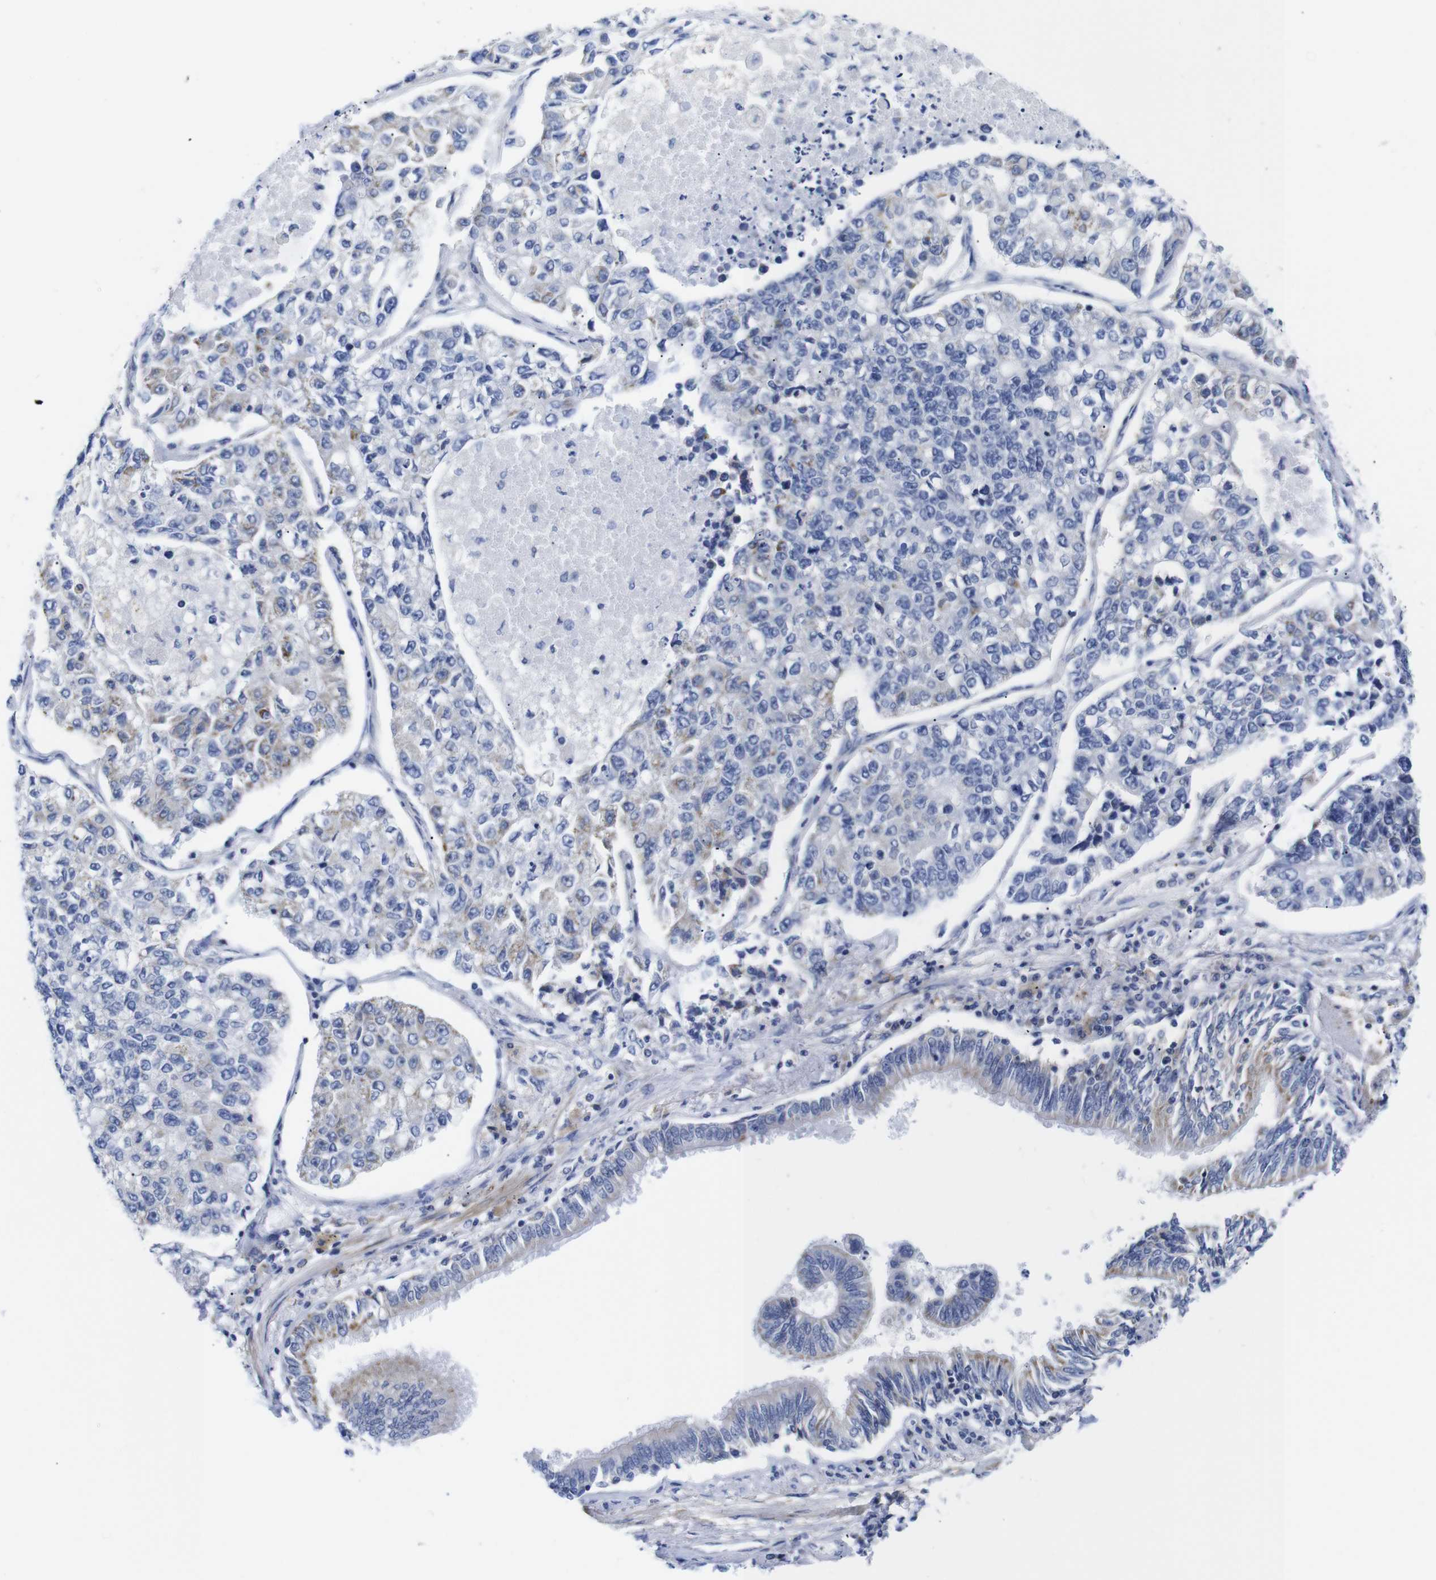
{"staining": {"intensity": "weak", "quantity": "<25%", "location": "cytoplasmic/membranous"}, "tissue": "lung cancer", "cell_type": "Tumor cells", "image_type": "cancer", "snomed": [{"axis": "morphology", "description": "Adenocarcinoma, NOS"}, {"axis": "topography", "description": "Lung"}], "caption": "Lung cancer stained for a protein using immunohistochemistry (IHC) exhibits no positivity tumor cells.", "gene": "LRRC55", "patient": {"sex": "male", "age": 49}}